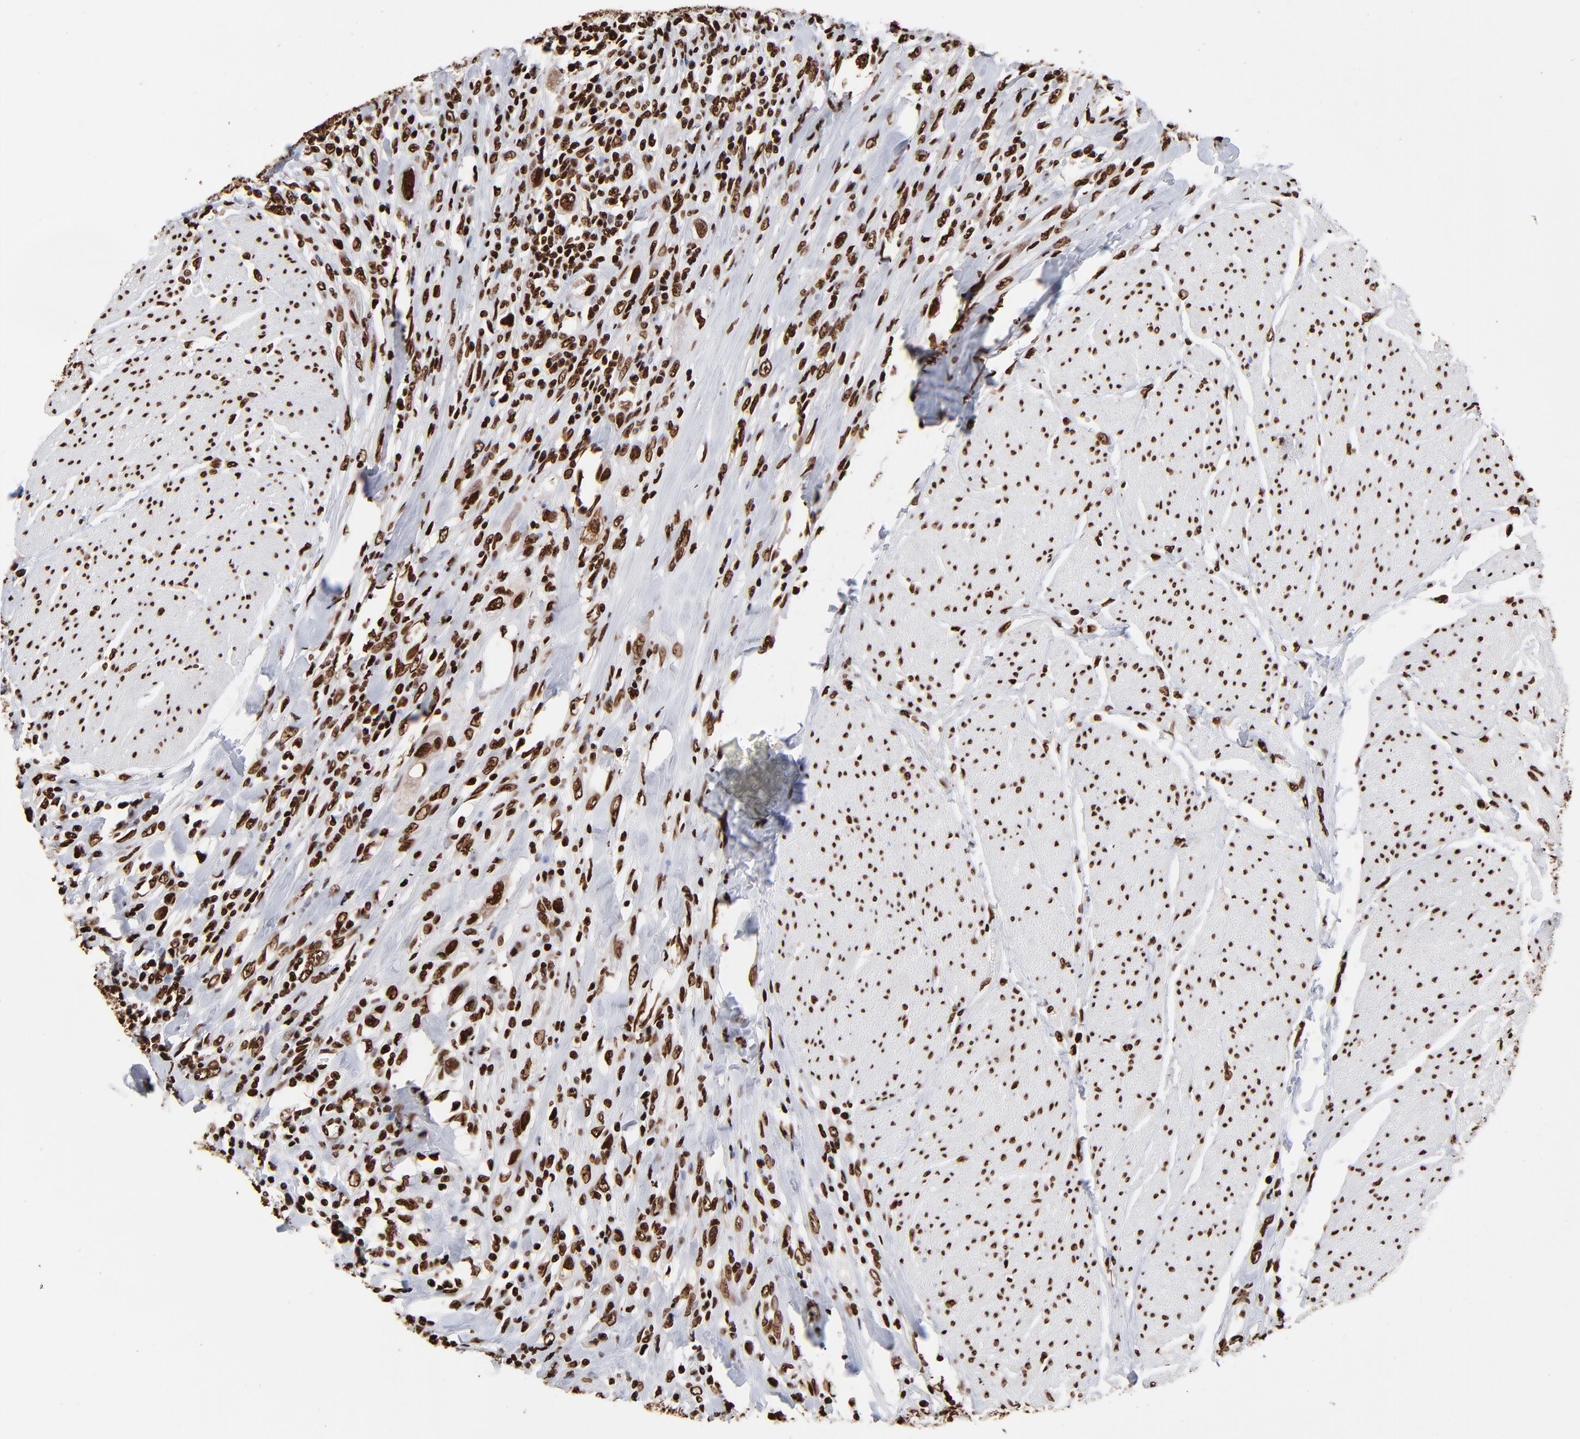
{"staining": {"intensity": "strong", "quantity": ">75%", "location": "nuclear"}, "tissue": "urothelial cancer", "cell_type": "Tumor cells", "image_type": "cancer", "snomed": [{"axis": "morphology", "description": "Urothelial carcinoma, High grade"}, {"axis": "topography", "description": "Urinary bladder"}], "caption": "IHC of urothelial cancer shows high levels of strong nuclear expression in about >75% of tumor cells. (IHC, brightfield microscopy, high magnification).", "gene": "ZNF544", "patient": {"sex": "male", "age": 50}}